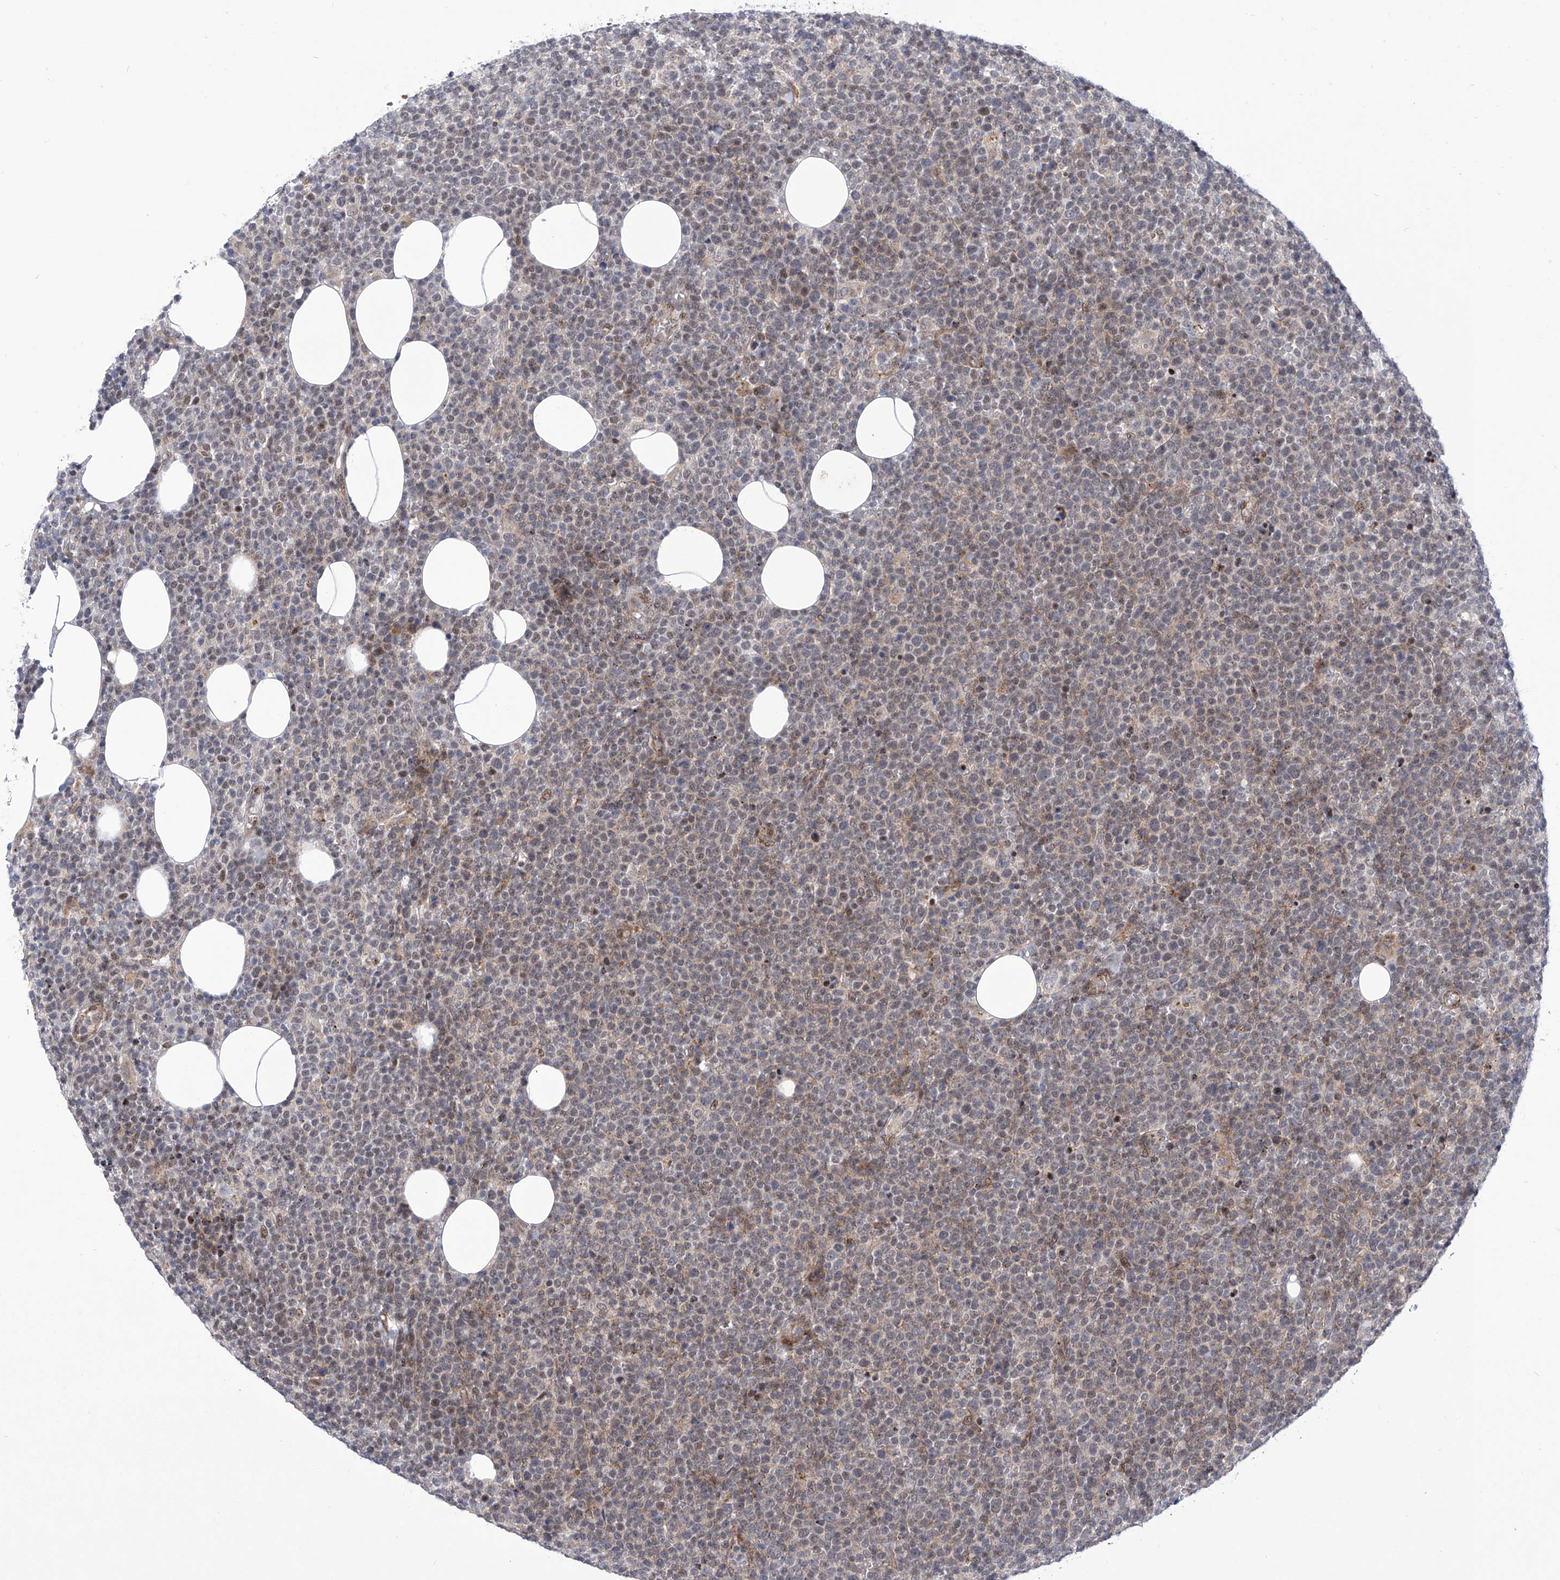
{"staining": {"intensity": "weak", "quantity": "25%-75%", "location": "cytoplasmic/membranous,nuclear"}, "tissue": "lymphoma", "cell_type": "Tumor cells", "image_type": "cancer", "snomed": [{"axis": "morphology", "description": "Malignant lymphoma, non-Hodgkin's type, High grade"}, {"axis": "topography", "description": "Lymph node"}], "caption": "Immunohistochemical staining of malignant lymphoma, non-Hodgkin's type (high-grade) reveals weak cytoplasmic/membranous and nuclear protein expression in about 25%-75% of tumor cells. (Stains: DAB (3,3'-diaminobenzidine) in brown, nuclei in blue, Microscopy: brightfield microscopy at high magnification).", "gene": "CEP290", "patient": {"sex": "male", "age": 61}}